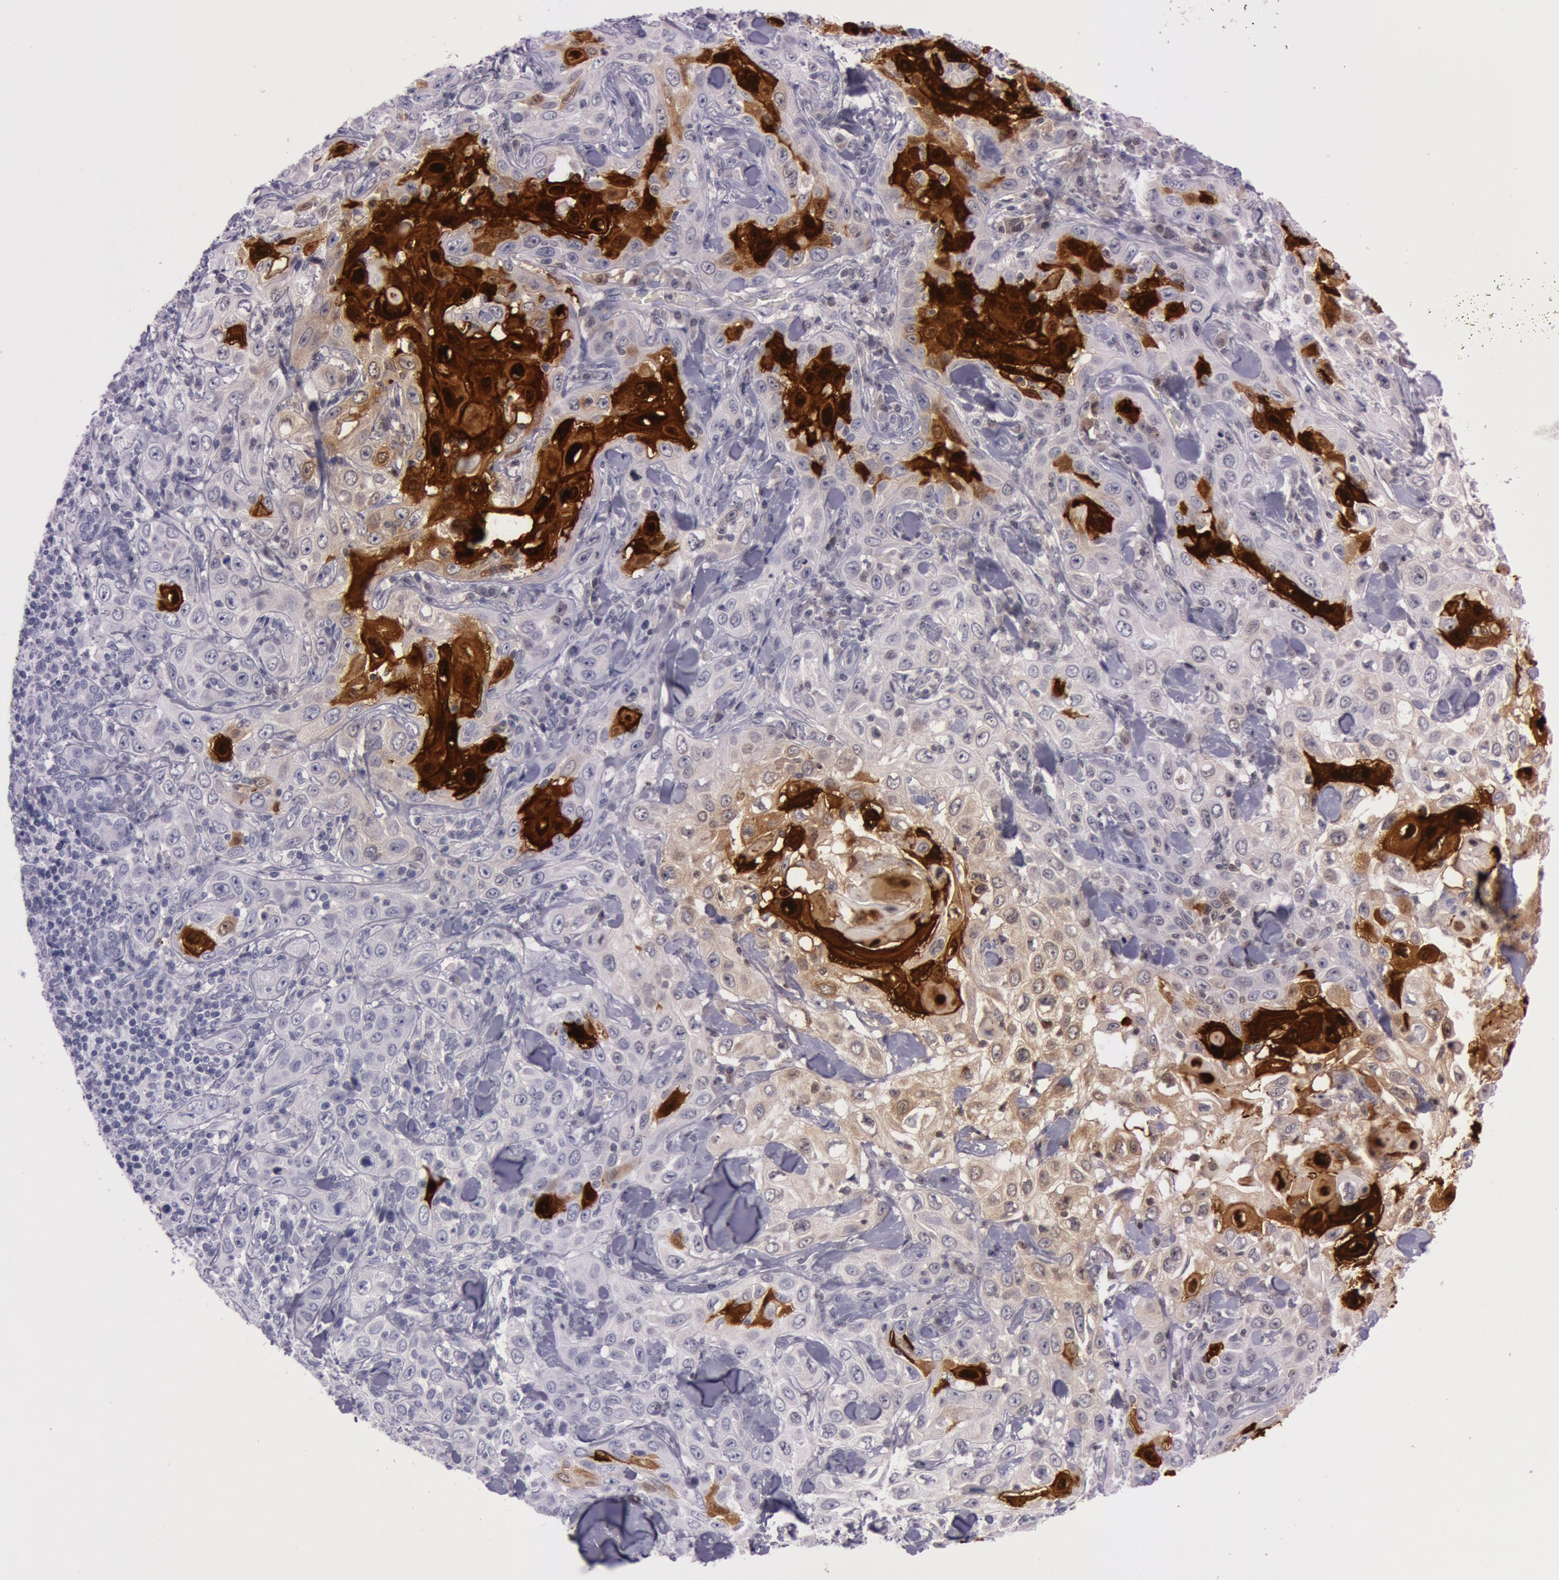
{"staining": {"intensity": "weak", "quantity": "<25%", "location": "cytoplasmic/membranous,nuclear"}, "tissue": "skin cancer", "cell_type": "Tumor cells", "image_type": "cancer", "snomed": [{"axis": "morphology", "description": "Squamous cell carcinoma, NOS"}, {"axis": "topography", "description": "Skin"}], "caption": "The micrograph demonstrates no significant staining in tumor cells of skin cancer (squamous cell carcinoma).", "gene": "S100A7", "patient": {"sex": "male", "age": 84}}